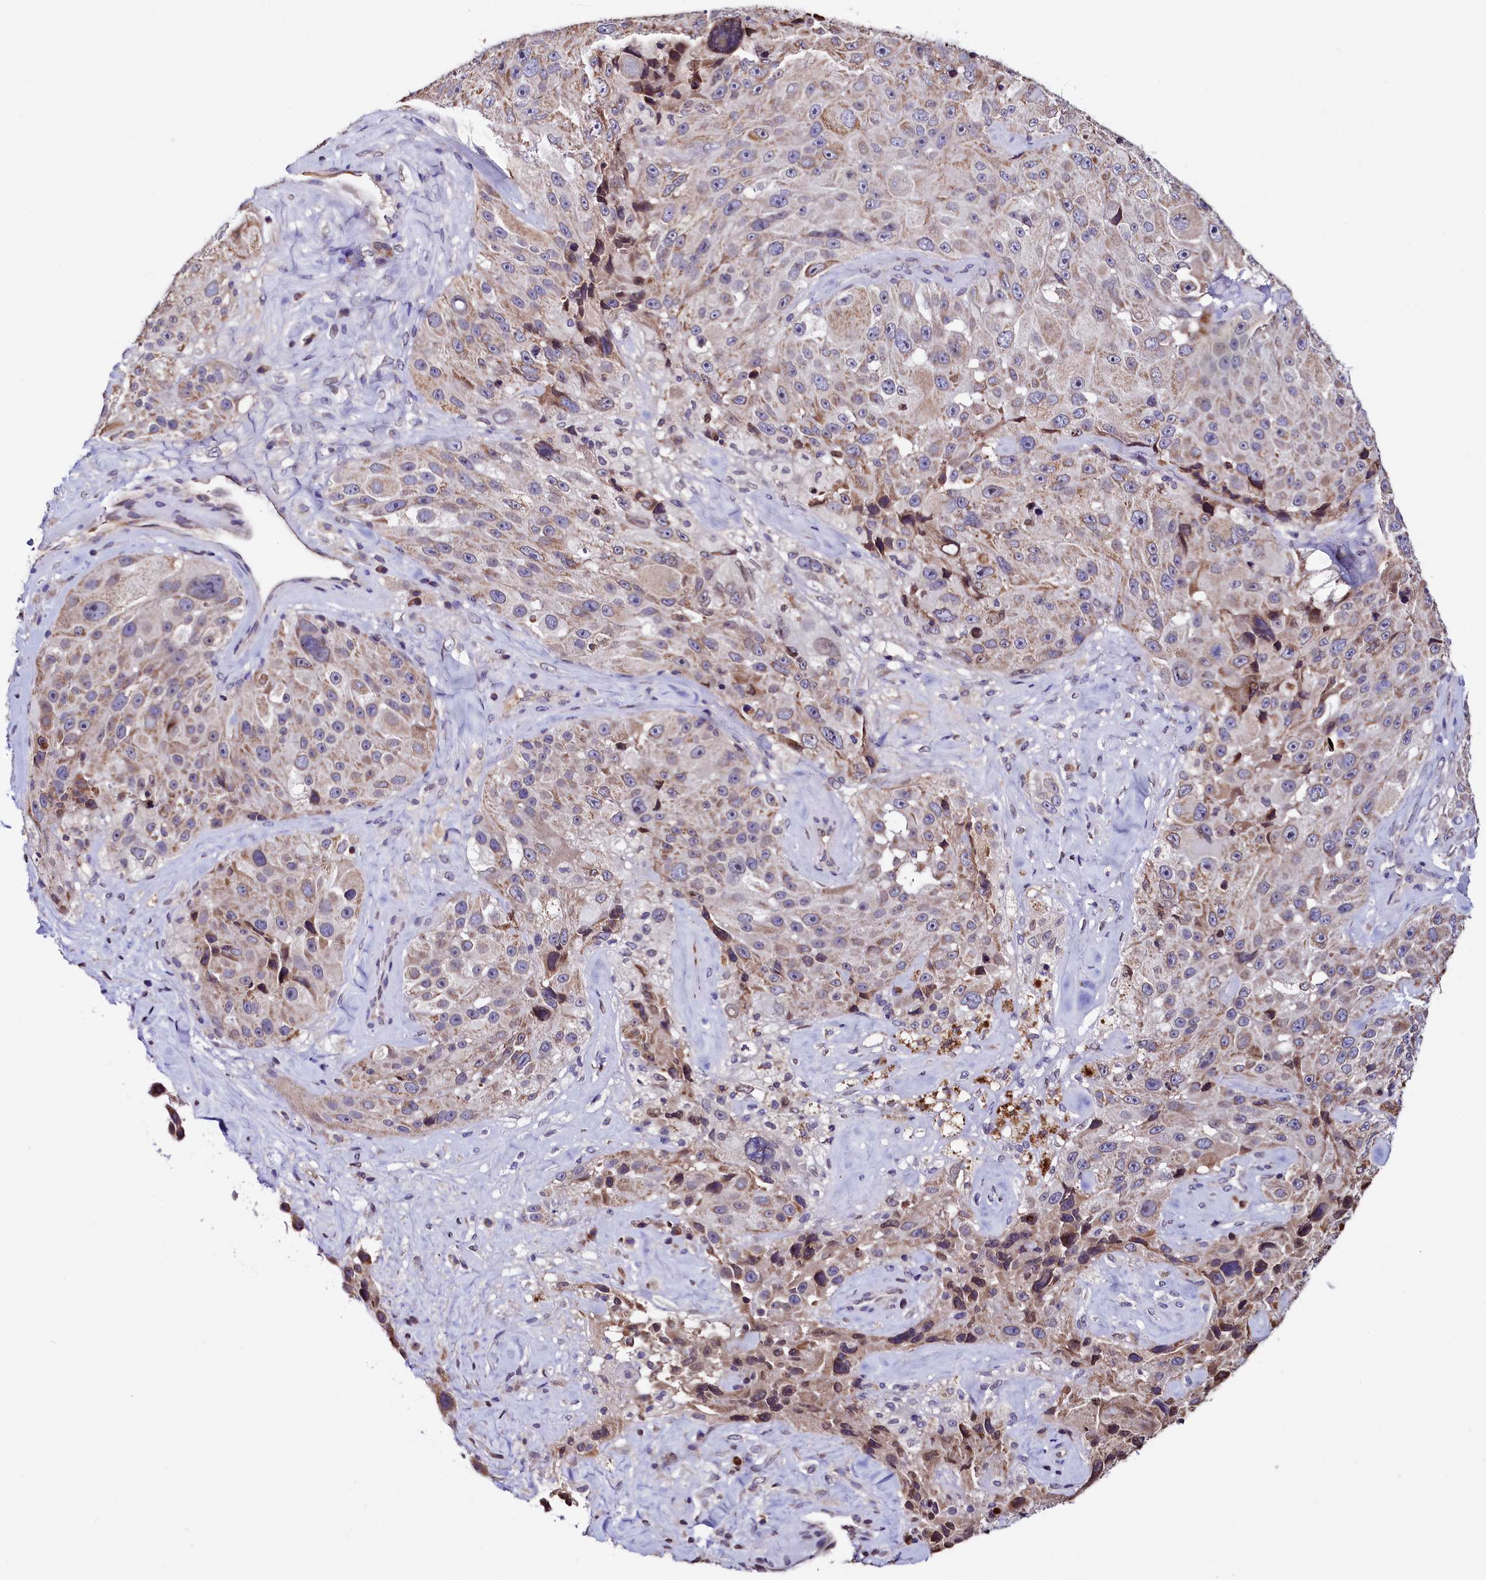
{"staining": {"intensity": "weak", "quantity": "25%-75%", "location": "cytoplasmic/membranous"}, "tissue": "melanoma", "cell_type": "Tumor cells", "image_type": "cancer", "snomed": [{"axis": "morphology", "description": "Malignant melanoma, Metastatic site"}, {"axis": "topography", "description": "Lymph node"}], "caption": "A brown stain labels weak cytoplasmic/membranous positivity of a protein in melanoma tumor cells. (IHC, brightfield microscopy, high magnification).", "gene": "HAND1", "patient": {"sex": "male", "age": 62}}